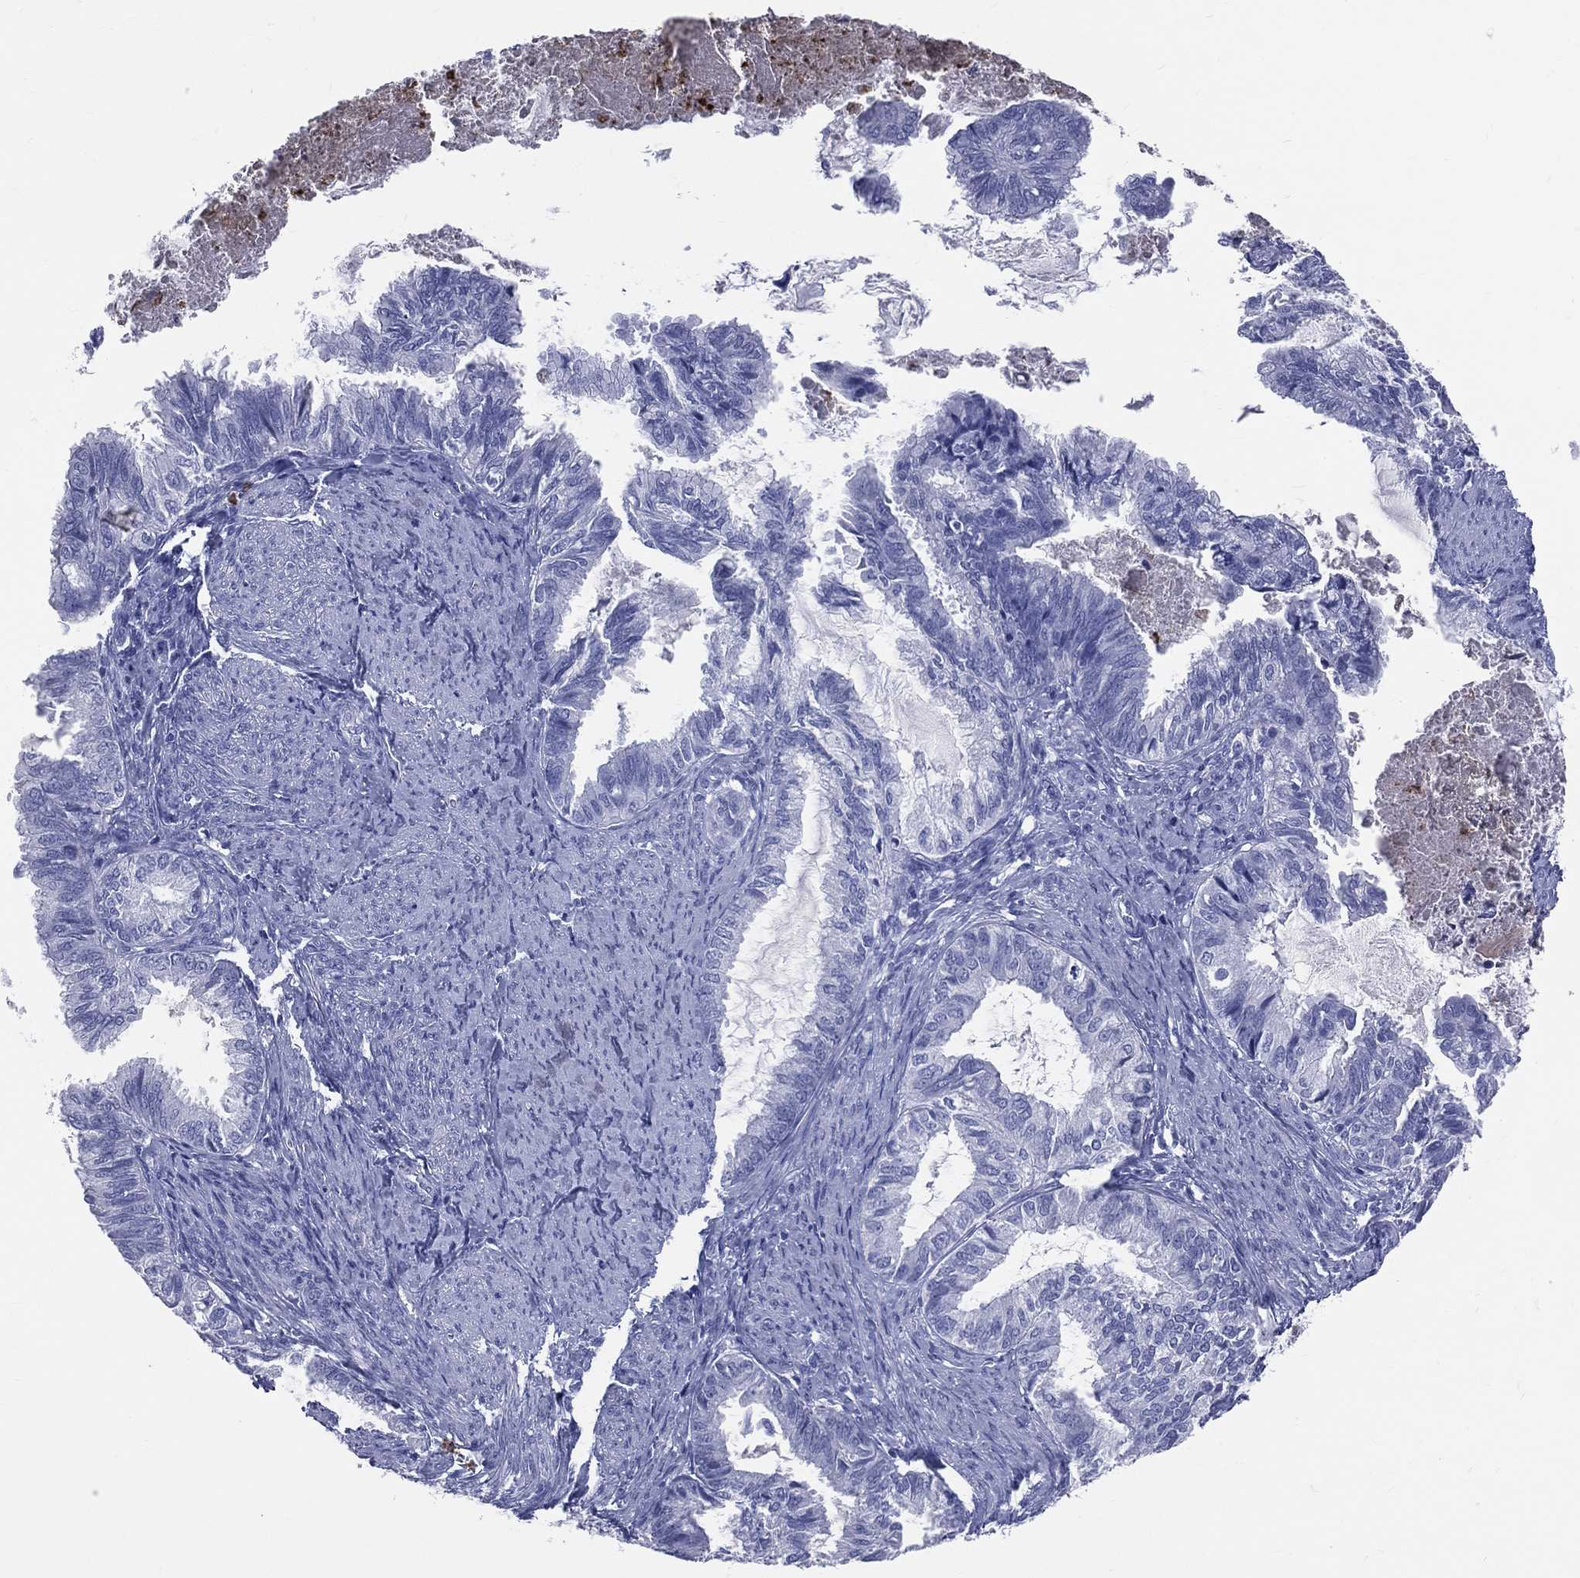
{"staining": {"intensity": "negative", "quantity": "none", "location": "none"}, "tissue": "endometrial cancer", "cell_type": "Tumor cells", "image_type": "cancer", "snomed": [{"axis": "morphology", "description": "Adenocarcinoma, NOS"}, {"axis": "topography", "description": "Endometrium"}], "caption": "Histopathology image shows no protein positivity in tumor cells of endometrial cancer tissue.", "gene": "PGLYRP1", "patient": {"sex": "female", "age": 86}}